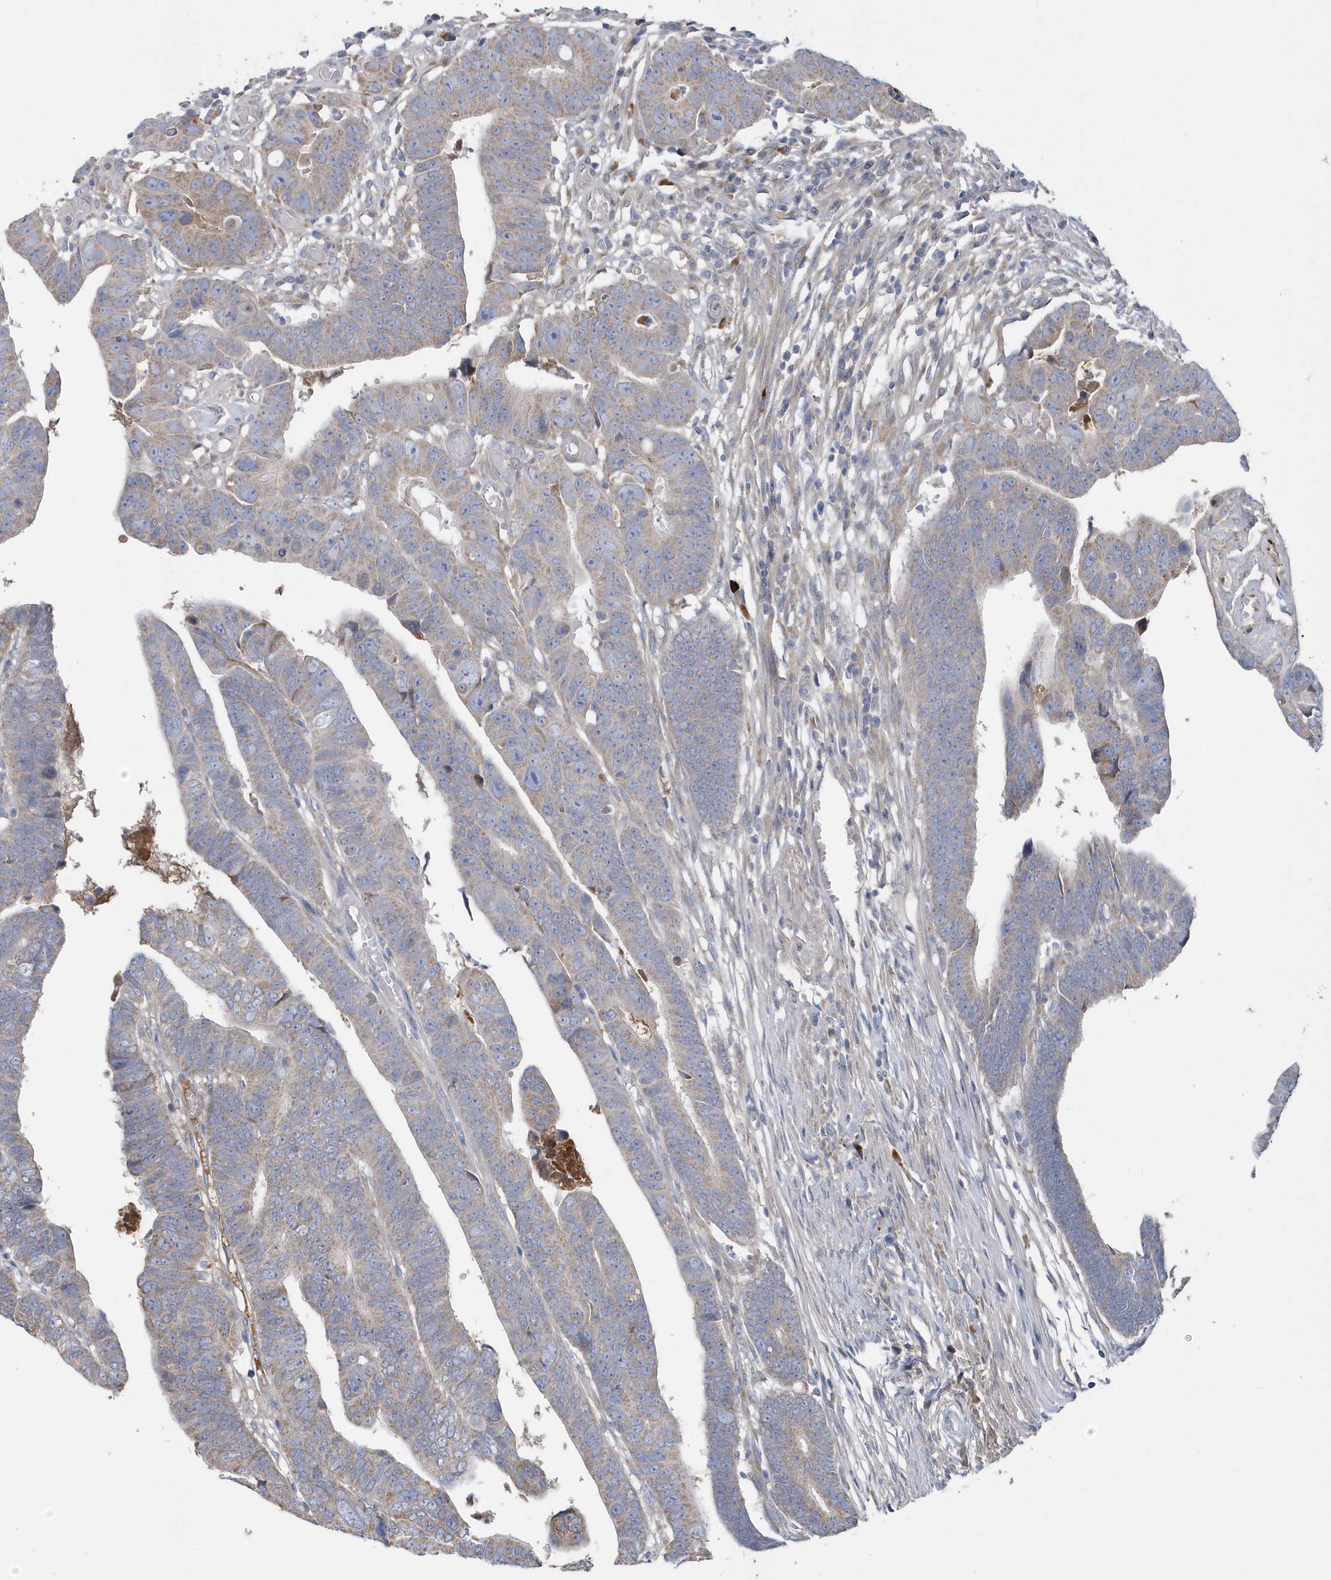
{"staining": {"intensity": "weak", "quantity": "25%-75%", "location": "cytoplasmic/membranous"}, "tissue": "colorectal cancer", "cell_type": "Tumor cells", "image_type": "cancer", "snomed": [{"axis": "morphology", "description": "Adenocarcinoma, NOS"}, {"axis": "topography", "description": "Rectum"}], "caption": "This is a micrograph of IHC staining of colorectal cancer (adenocarcinoma), which shows weak staining in the cytoplasmic/membranous of tumor cells.", "gene": "SPATA18", "patient": {"sex": "female", "age": 65}}